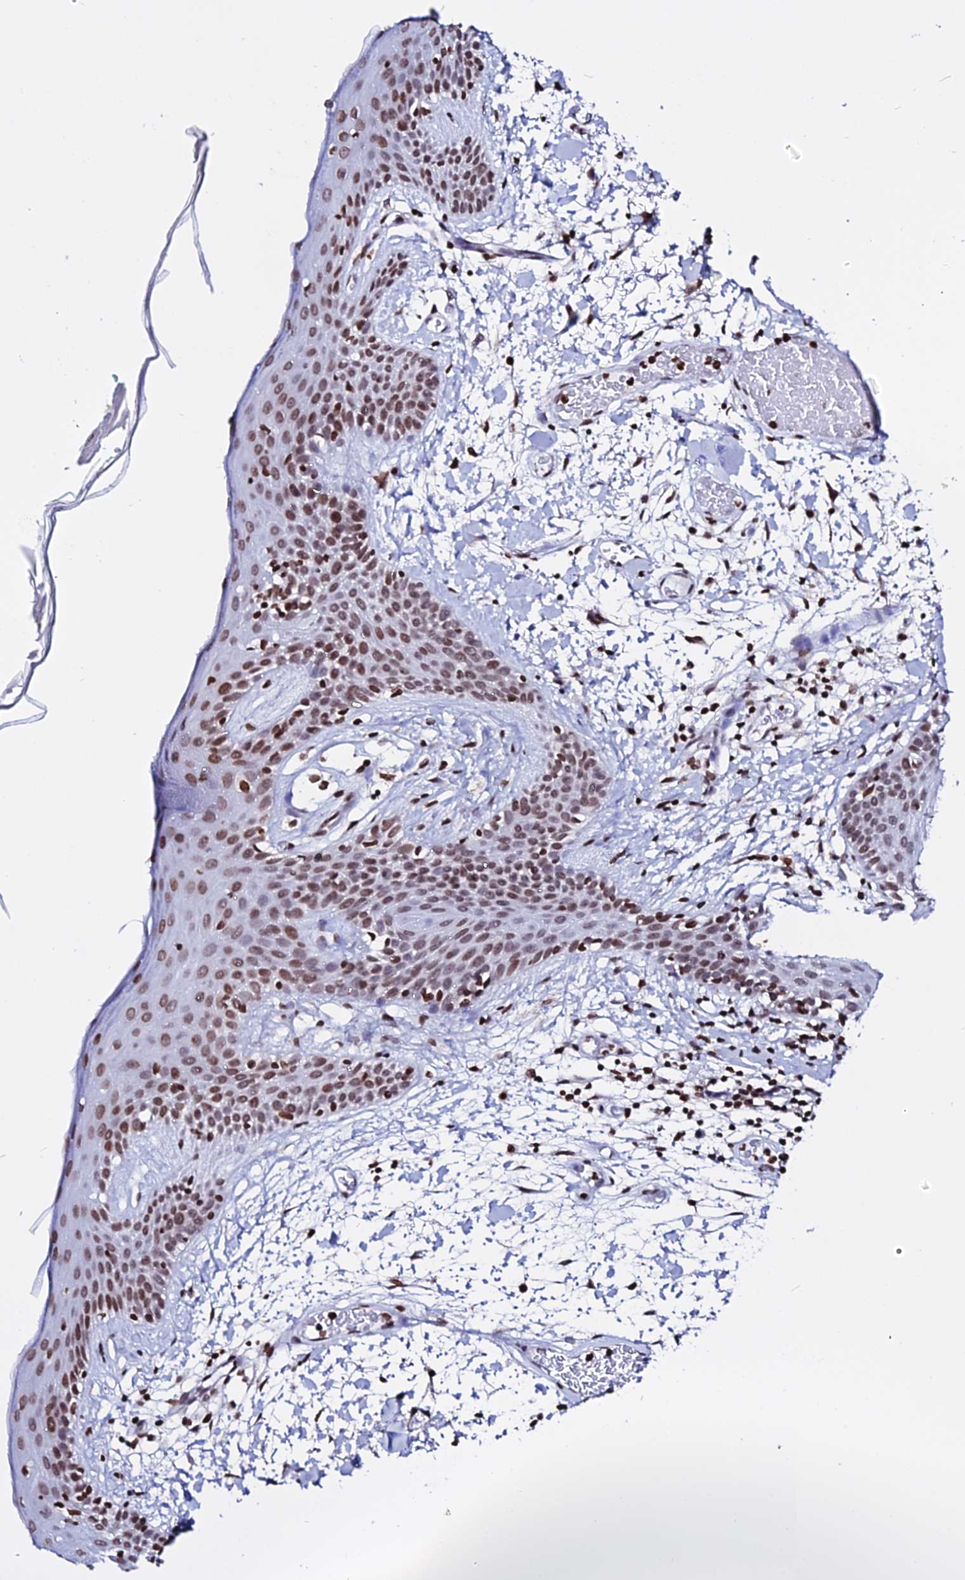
{"staining": {"intensity": "moderate", "quantity": ">75%", "location": "nuclear"}, "tissue": "skin", "cell_type": "Fibroblasts", "image_type": "normal", "snomed": [{"axis": "morphology", "description": "Normal tissue, NOS"}, {"axis": "topography", "description": "Skin"}], "caption": "Protein staining demonstrates moderate nuclear expression in approximately >75% of fibroblasts in normal skin.", "gene": "ENSG00000282988", "patient": {"sex": "male", "age": 79}}